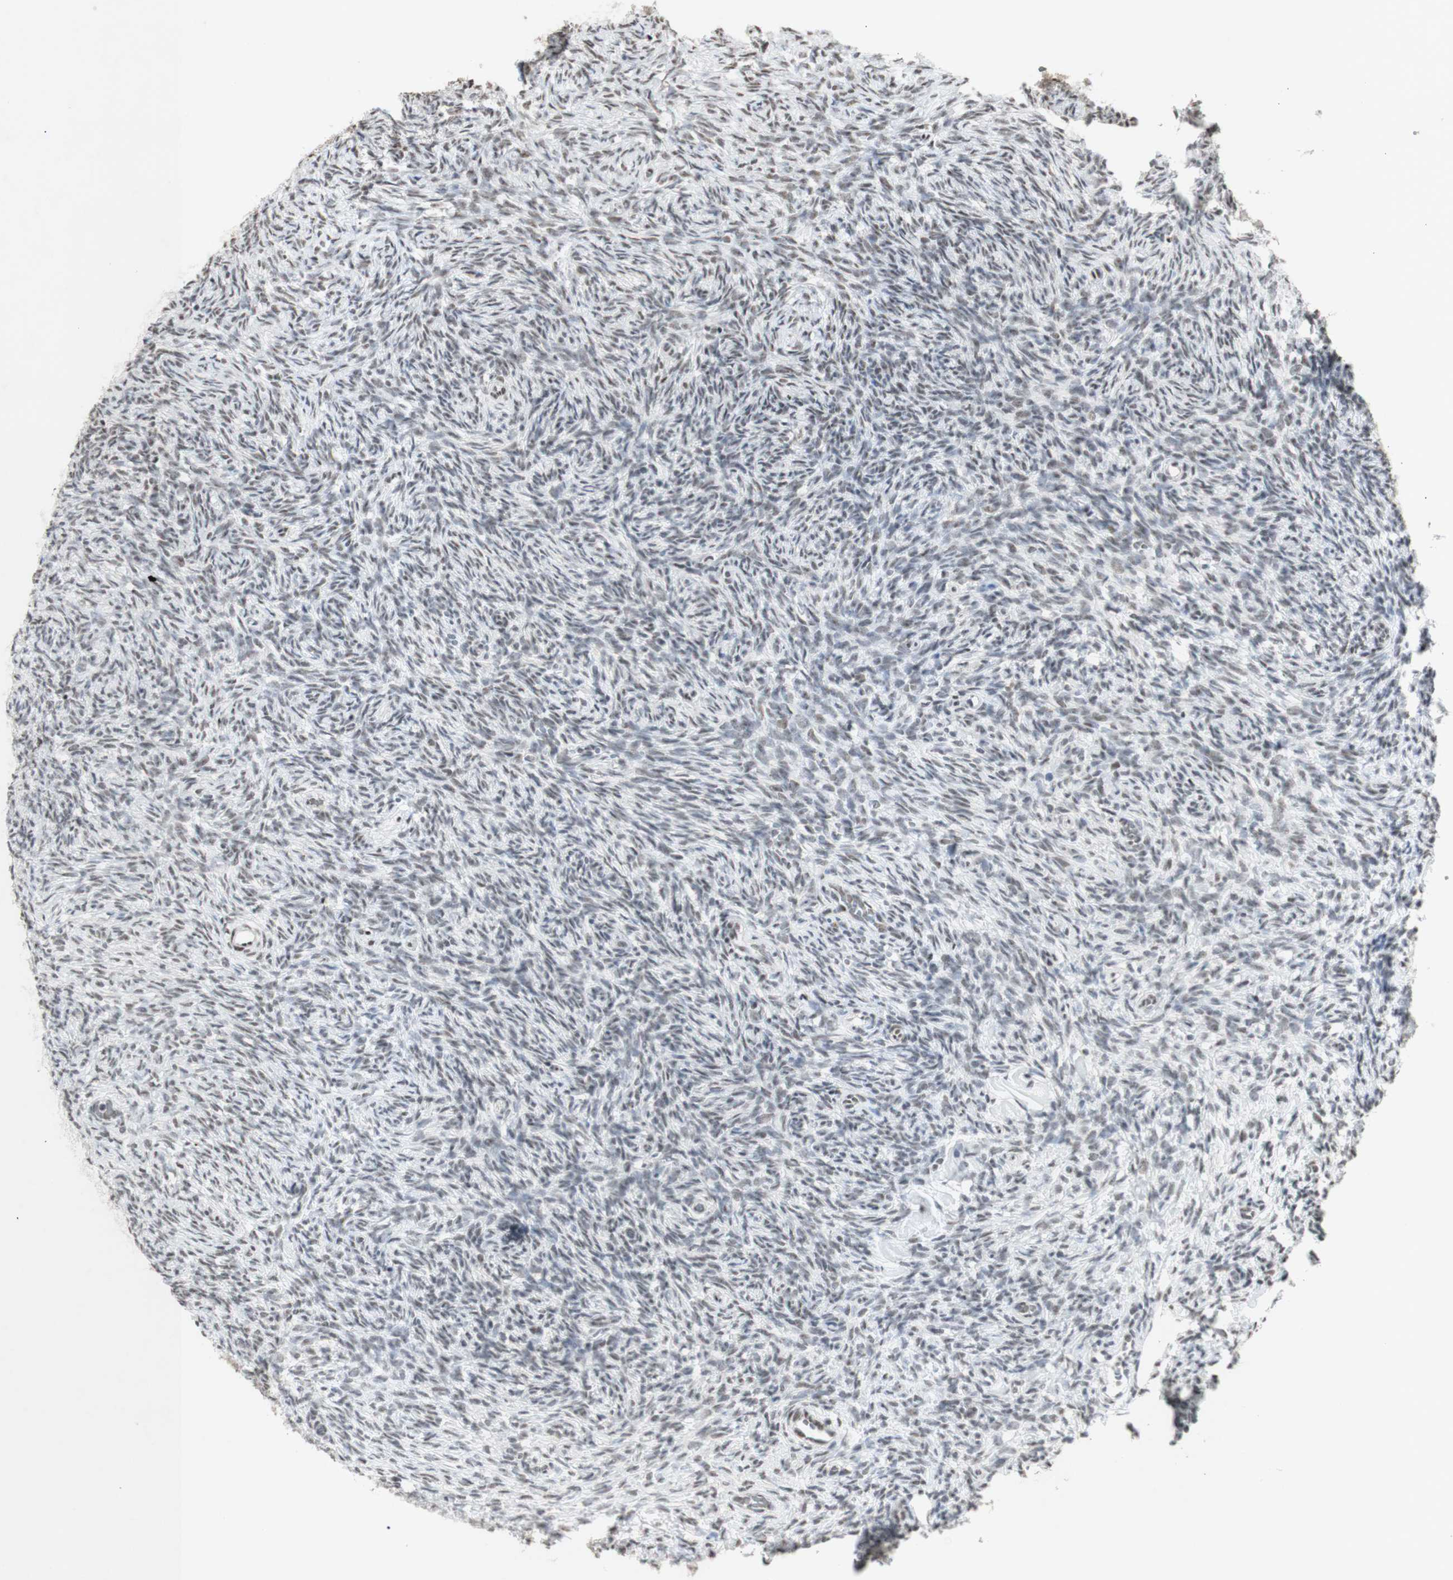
{"staining": {"intensity": "weak", "quantity": "25%-75%", "location": "nuclear"}, "tissue": "ovary", "cell_type": "Ovarian stroma cells", "image_type": "normal", "snomed": [{"axis": "morphology", "description": "Normal tissue, NOS"}, {"axis": "topography", "description": "Ovary"}], "caption": "DAB (3,3'-diaminobenzidine) immunohistochemical staining of normal ovary reveals weak nuclear protein positivity in about 25%-75% of ovarian stroma cells. Using DAB (brown) and hematoxylin (blue) stains, captured at high magnification using brightfield microscopy.", "gene": "SNRPB", "patient": {"sex": "female", "age": 35}}